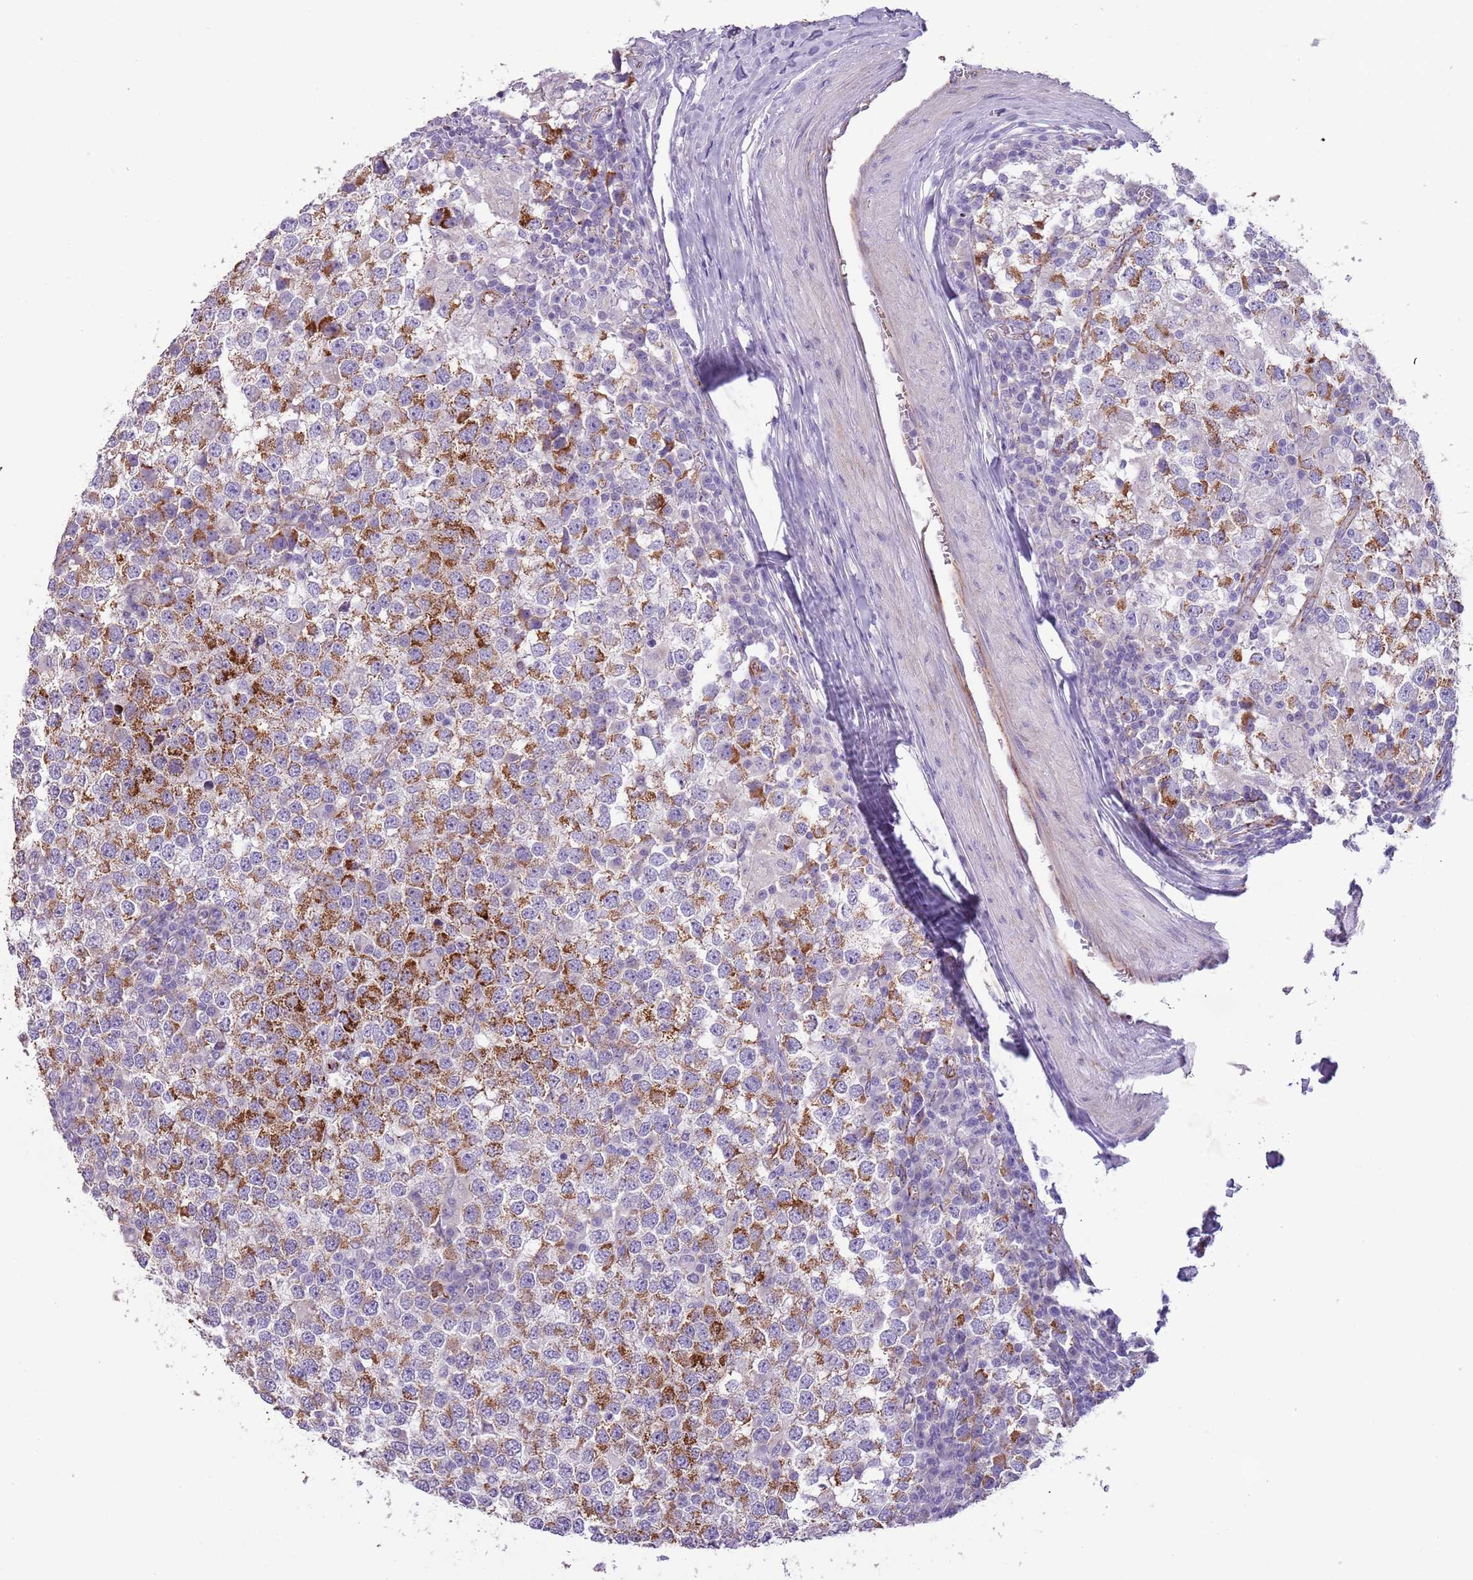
{"staining": {"intensity": "strong", "quantity": "25%-75%", "location": "cytoplasmic/membranous"}, "tissue": "testis cancer", "cell_type": "Tumor cells", "image_type": "cancer", "snomed": [{"axis": "morphology", "description": "Seminoma, NOS"}, {"axis": "topography", "description": "Testis"}], "caption": "Brown immunohistochemical staining in human seminoma (testis) shows strong cytoplasmic/membranous expression in approximately 25%-75% of tumor cells. Nuclei are stained in blue.", "gene": "RNF222", "patient": {"sex": "male", "age": 65}}